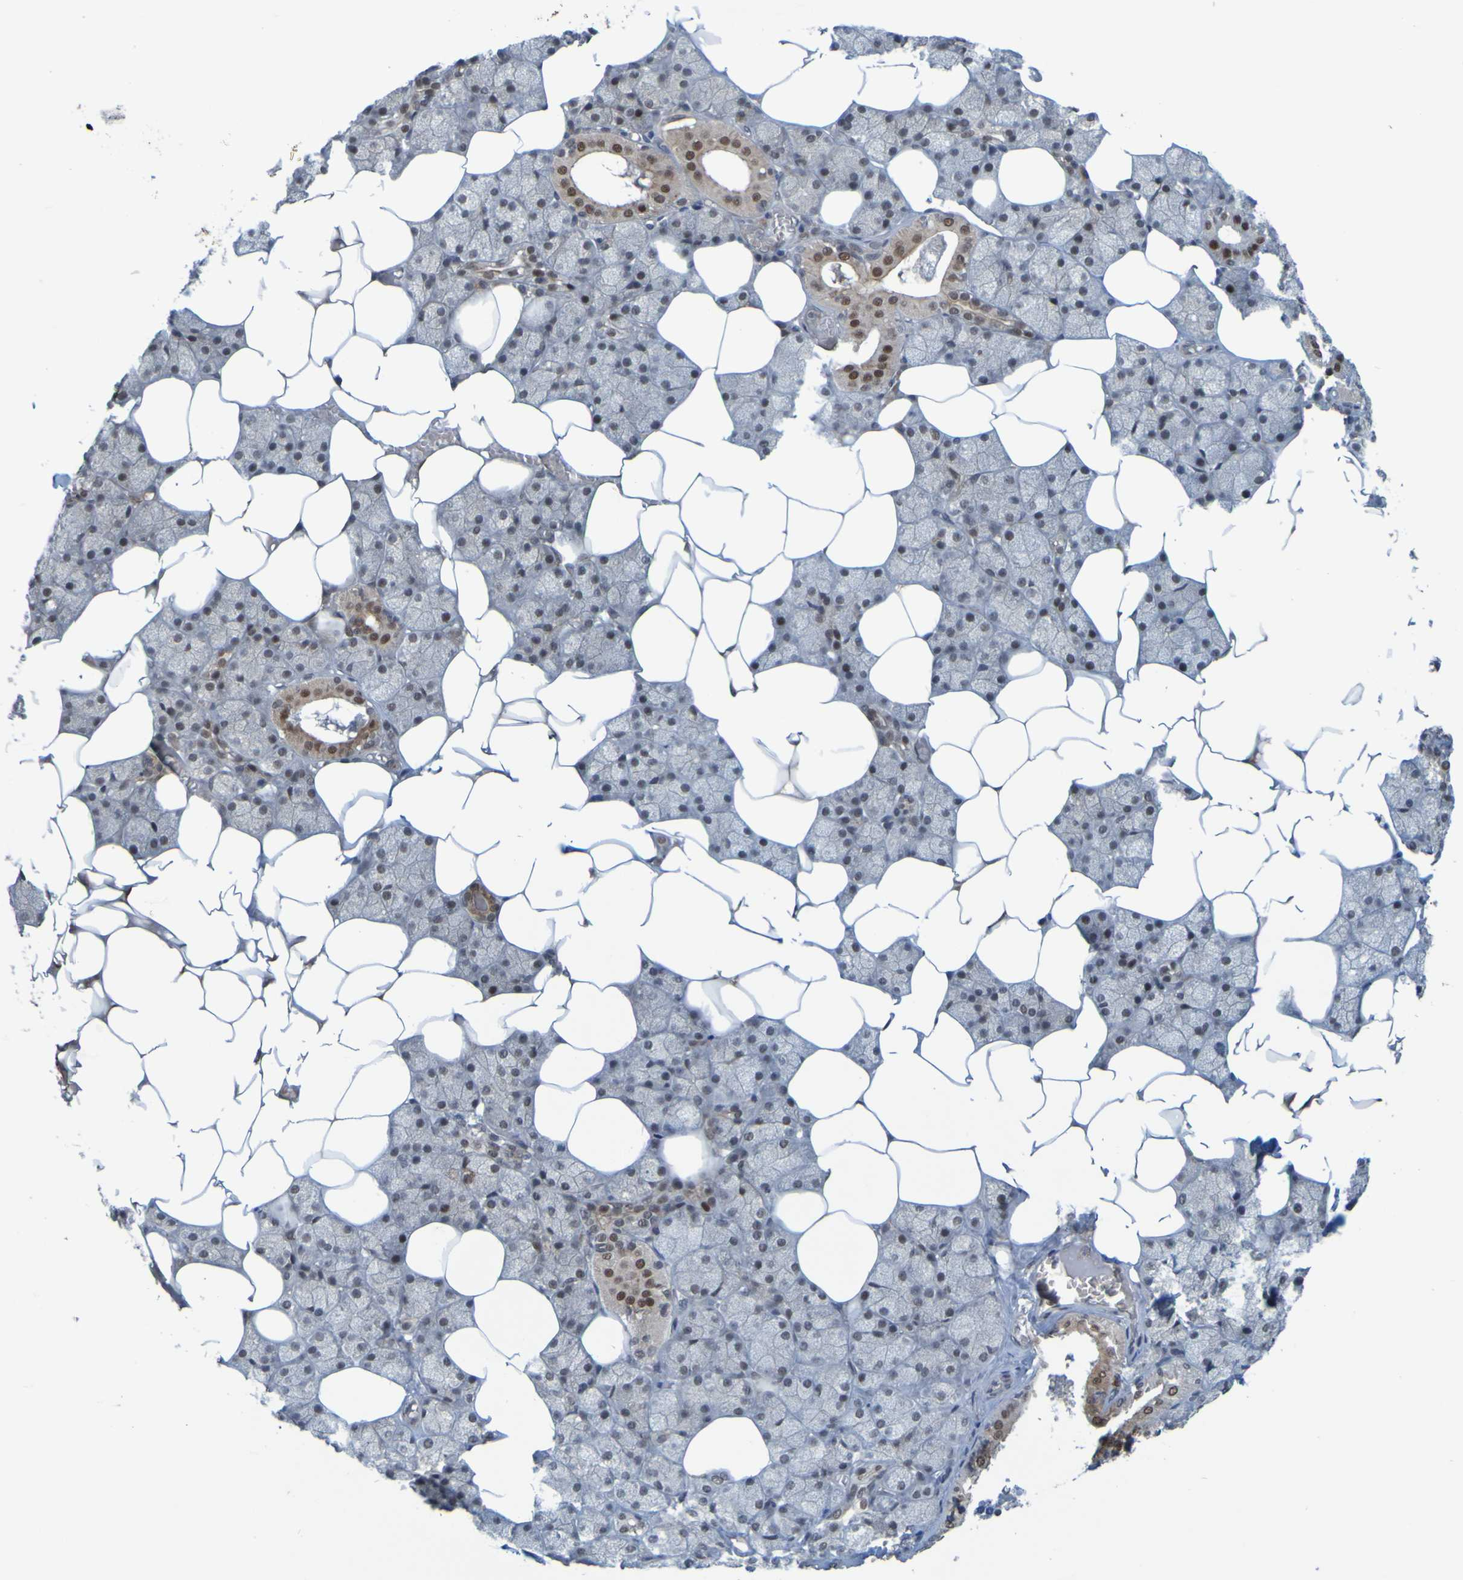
{"staining": {"intensity": "moderate", "quantity": "25%-75%", "location": "cytoplasmic/membranous,nuclear"}, "tissue": "salivary gland", "cell_type": "Glandular cells", "image_type": "normal", "snomed": [{"axis": "morphology", "description": "Normal tissue, NOS"}, {"axis": "topography", "description": "Salivary gland"}], "caption": "High-power microscopy captured an IHC histopathology image of normal salivary gland, revealing moderate cytoplasmic/membranous,nuclear positivity in approximately 25%-75% of glandular cells.", "gene": "MCPH1", "patient": {"sex": "male", "age": 62}}